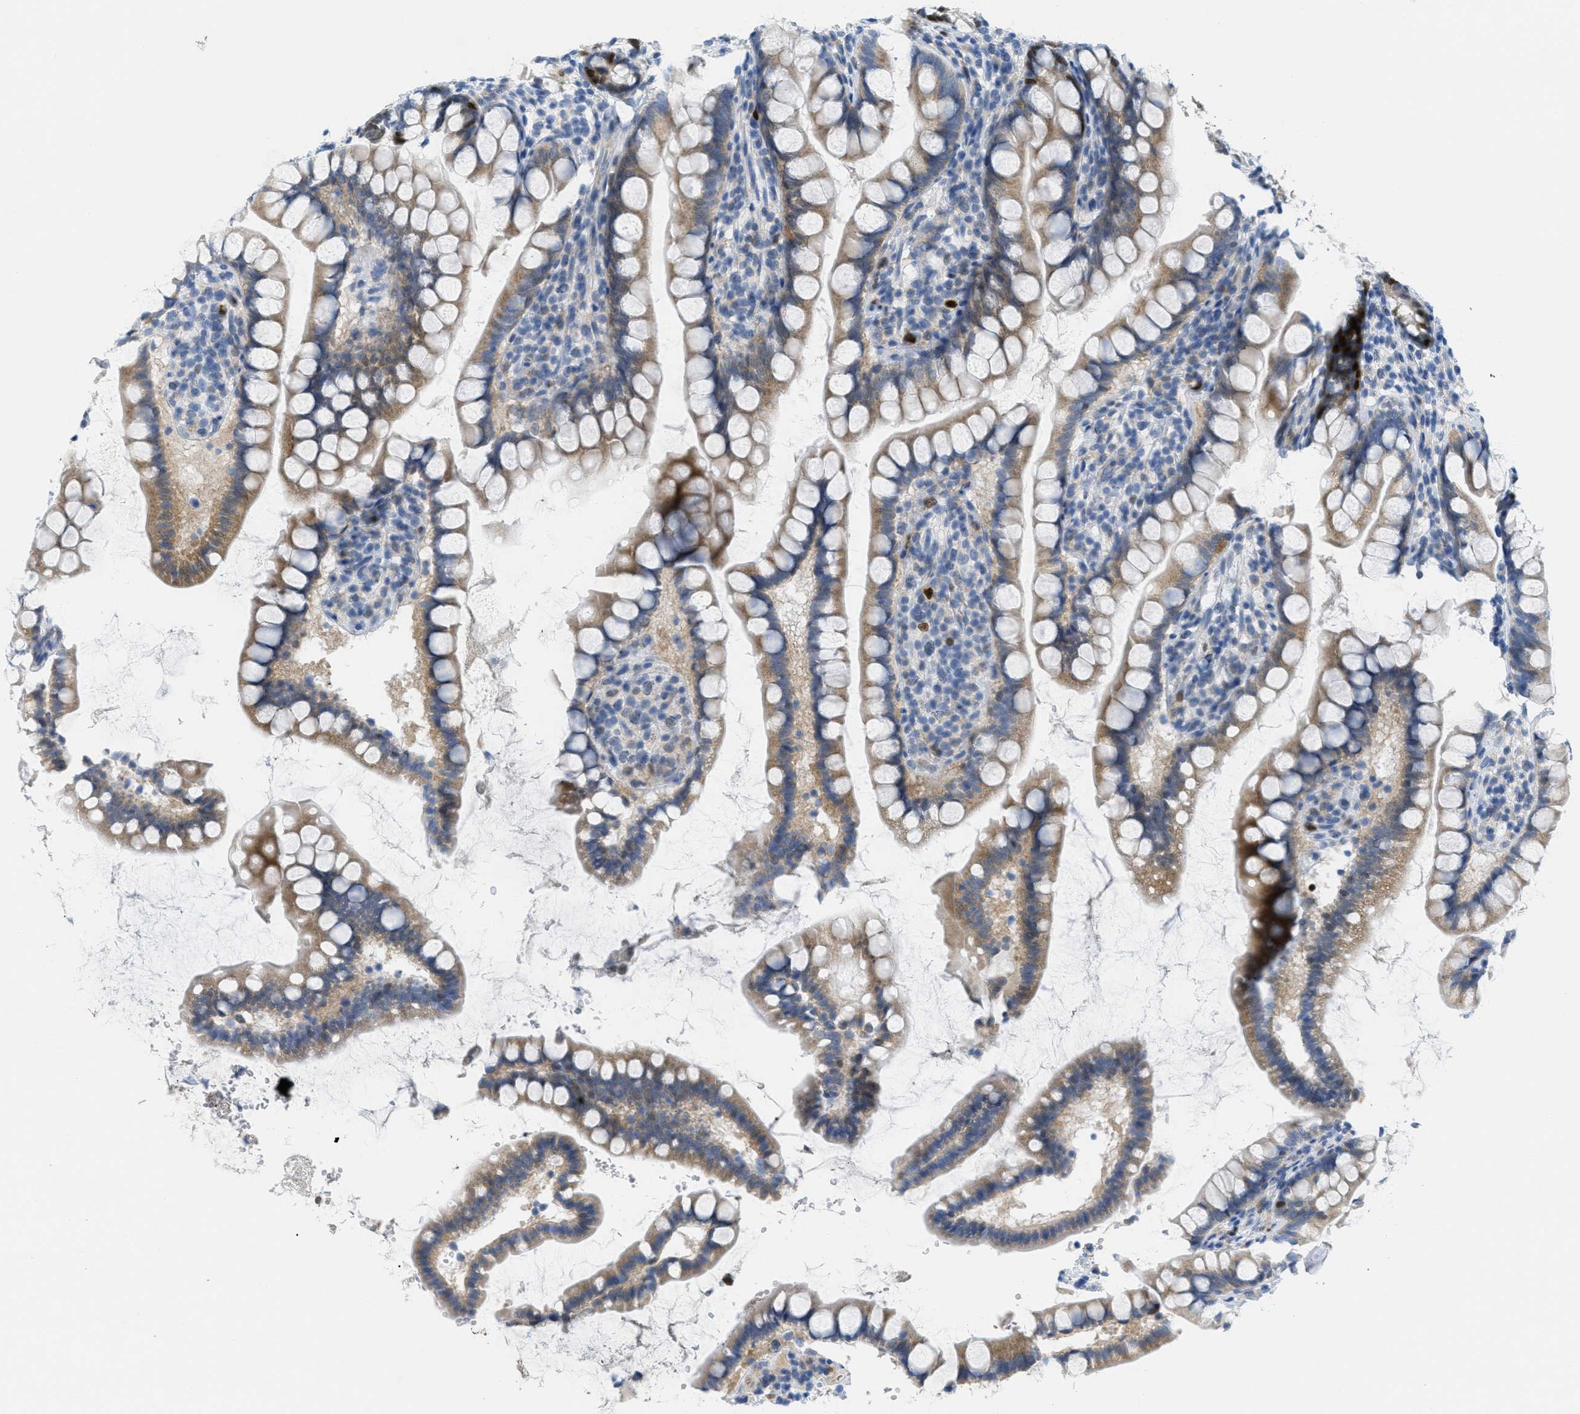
{"staining": {"intensity": "moderate", "quantity": ">75%", "location": "cytoplasmic/membranous,nuclear"}, "tissue": "small intestine", "cell_type": "Glandular cells", "image_type": "normal", "snomed": [{"axis": "morphology", "description": "Normal tissue, NOS"}, {"axis": "topography", "description": "Small intestine"}], "caption": "Immunohistochemistry histopathology image of benign small intestine: human small intestine stained using IHC displays medium levels of moderate protein expression localized specifically in the cytoplasmic/membranous,nuclear of glandular cells, appearing as a cytoplasmic/membranous,nuclear brown color.", "gene": "ORC6", "patient": {"sex": "female", "age": 84}}